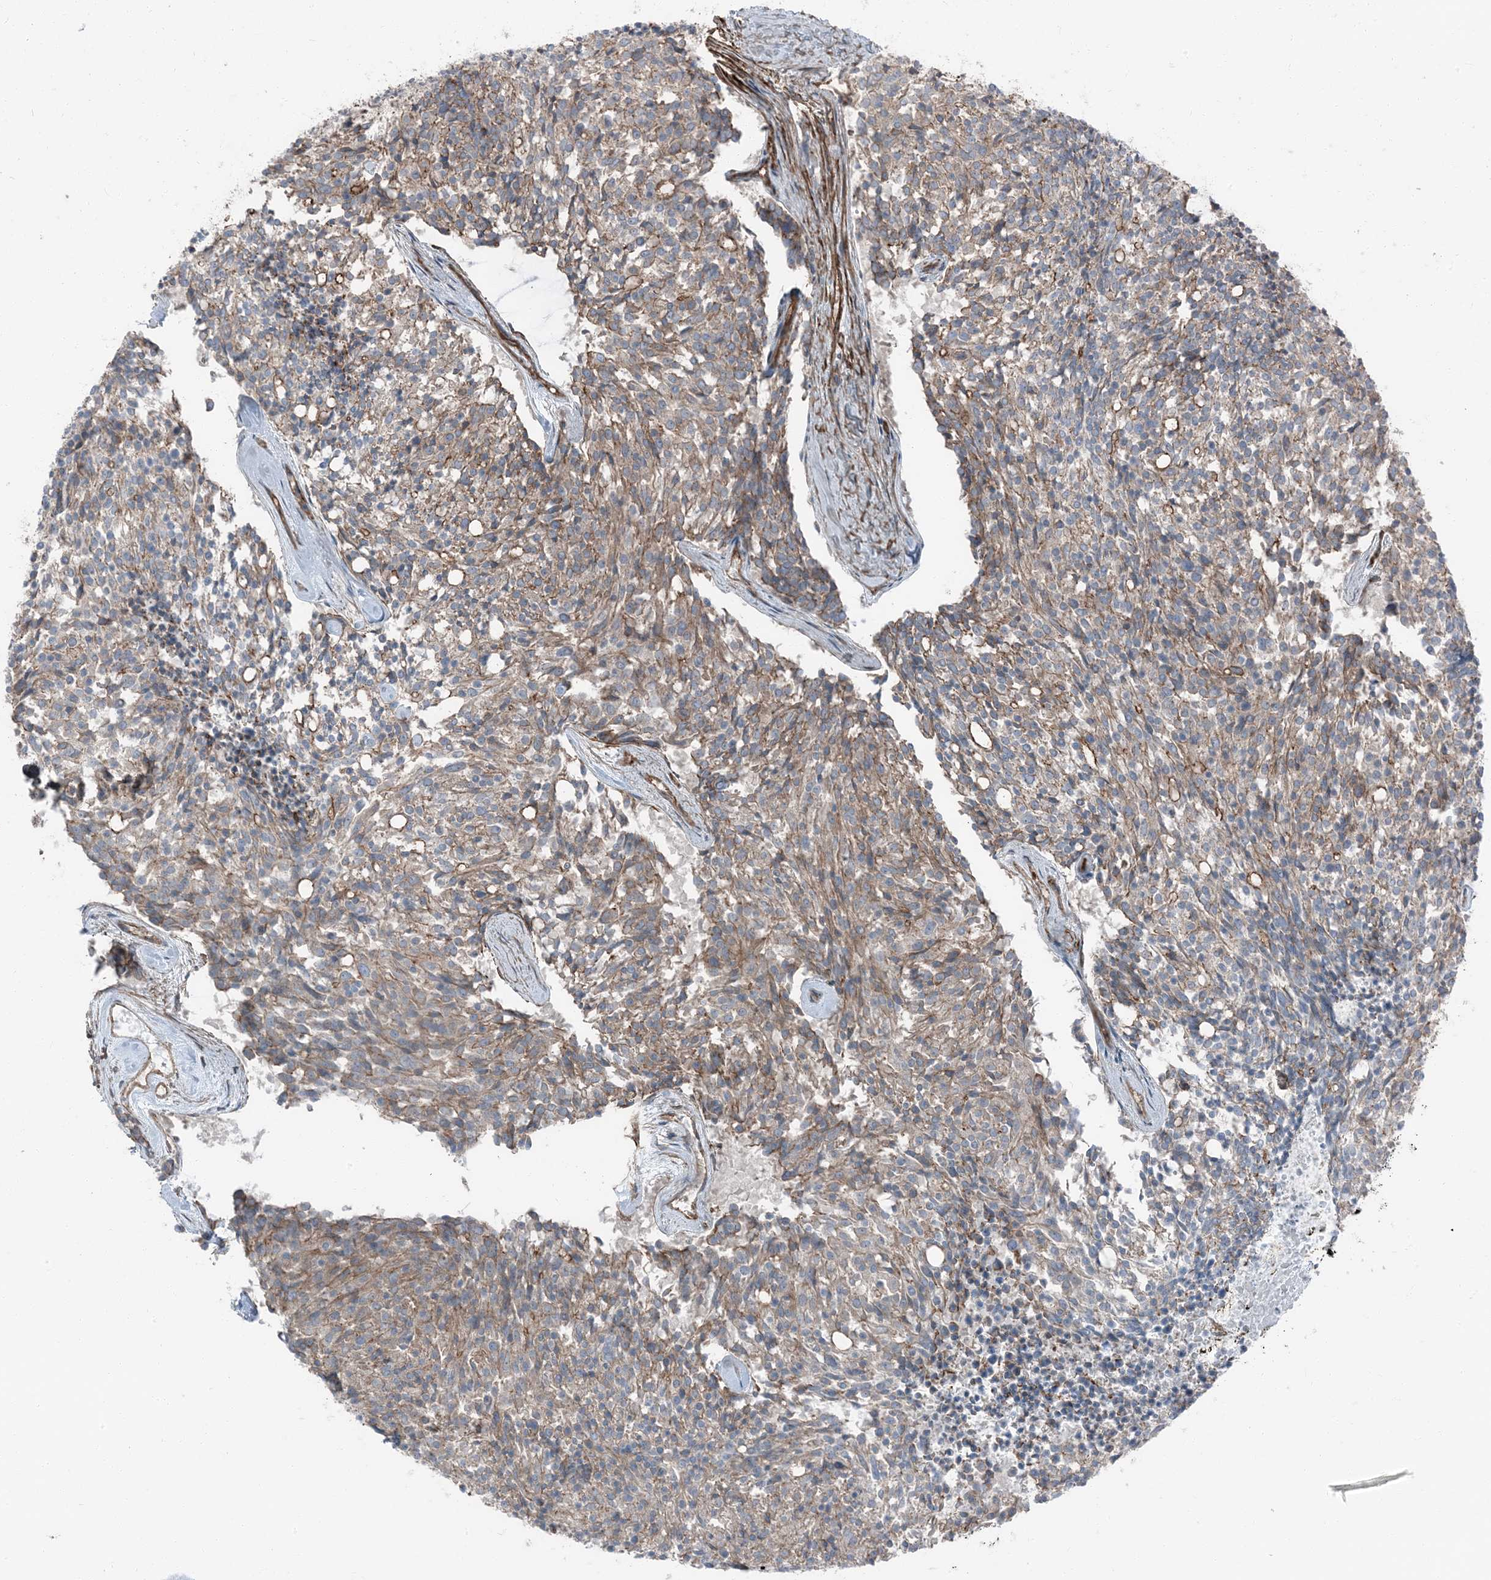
{"staining": {"intensity": "moderate", "quantity": "25%-75%", "location": "cytoplasmic/membranous"}, "tissue": "carcinoid", "cell_type": "Tumor cells", "image_type": "cancer", "snomed": [{"axis": "morphology", "description": "Carcinoid, malignant, NOS"}, {"axis": "topography", "description": "Pancreas"}], "caption": "Malignant carcinoid stained with DAB immunohistochemistry reveals medium levels of moderate cytoplasmic/membranous positivity in about 25%-75% of tumor cells.", "gene": "ZFP90", "patient": {"sex": "female", "age": 54}}